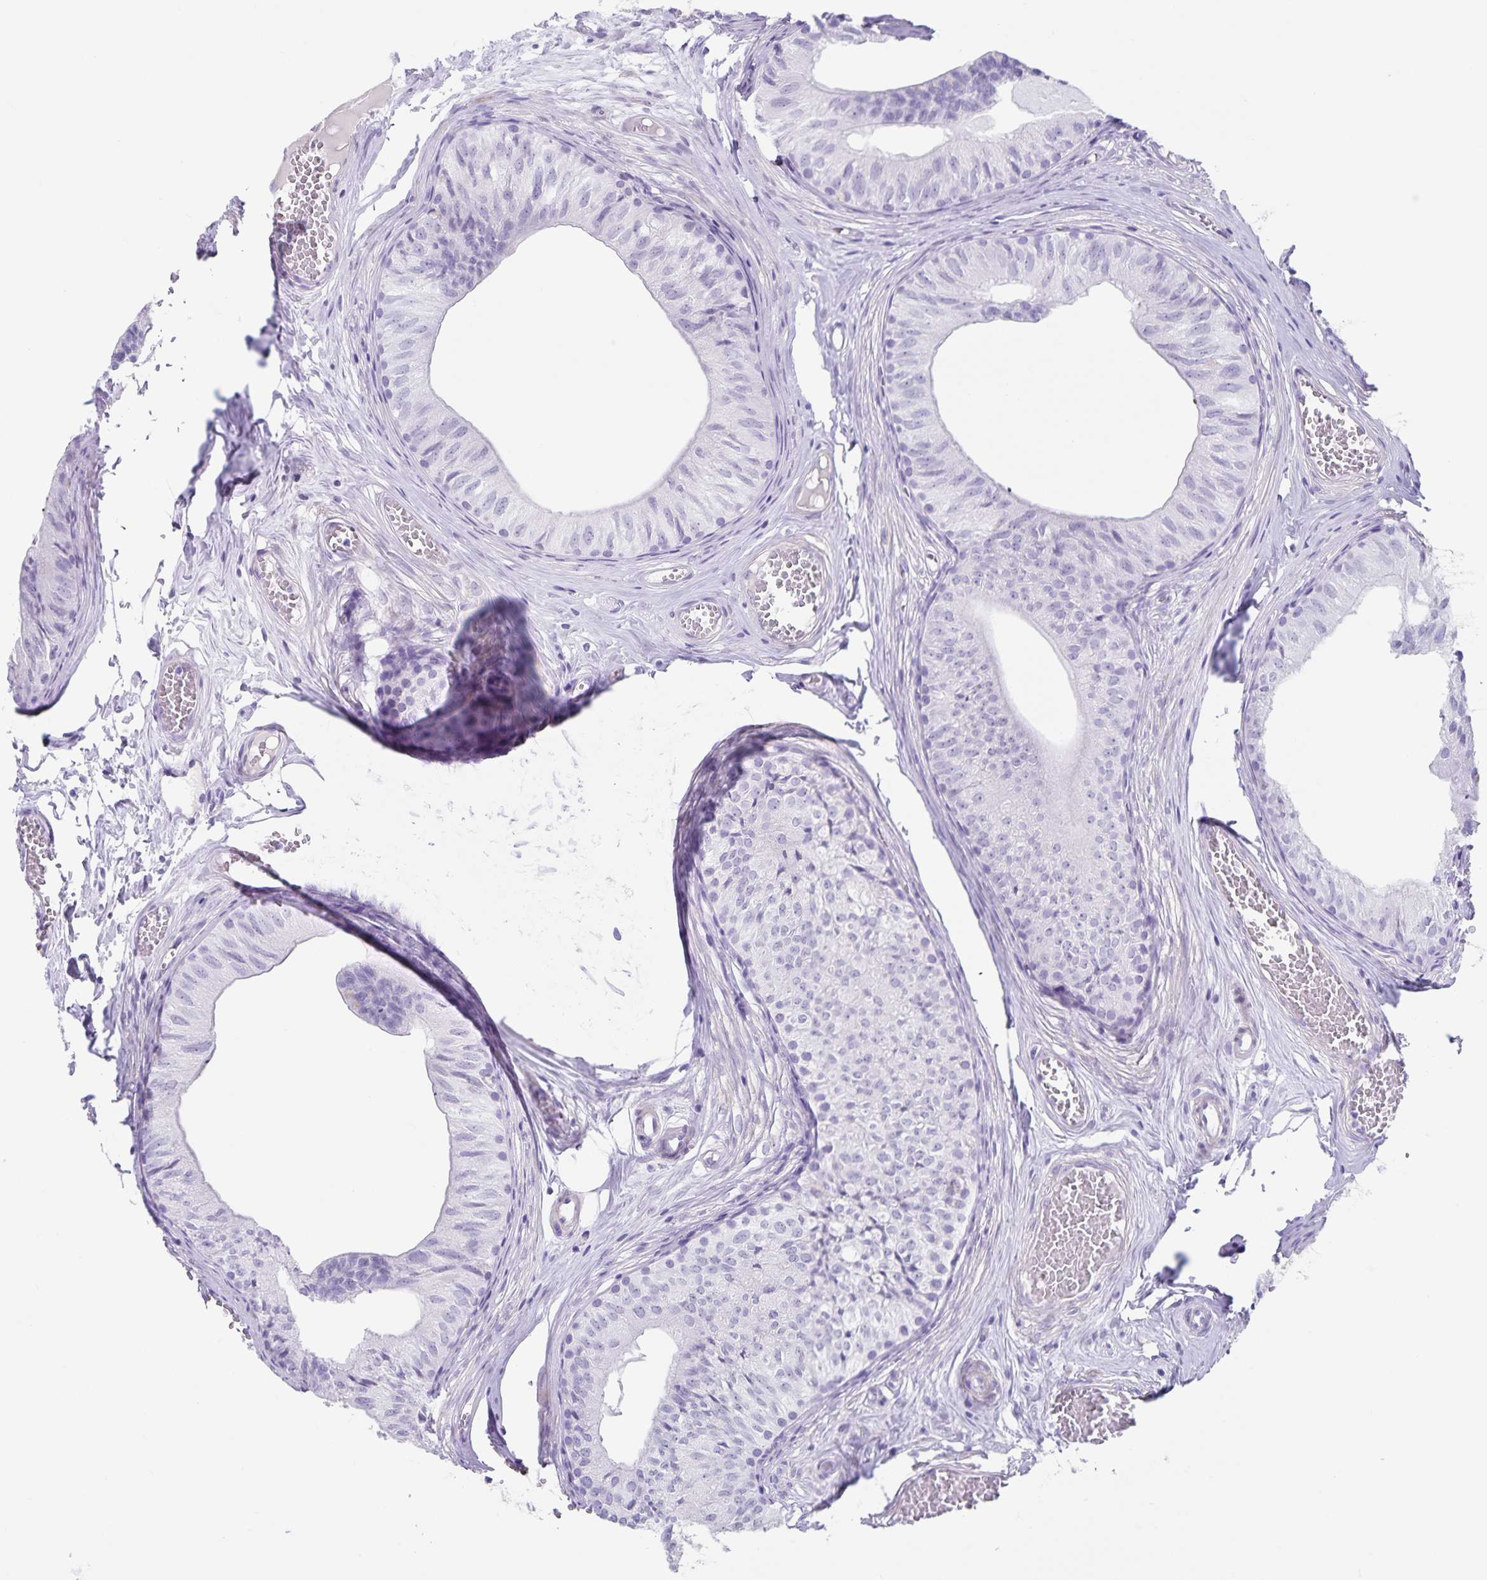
{"staining": {"intensity": "negative", "quantity": "none", "location": "none"}, "tissue": "epididymis", "cell_type": "Glandular cells", "image_type": "normal", "snomed": [{"axis": "morphology", "description": "Normal tissue, NOS"}, {"axis": "topography", "description": "Epididymis"}], "caption": "Glandular cells show no significant protein positivity in normal epididymis. Nuclei are stained in blue.", "gene": "C11orf42", "patient": {"sex": "male", "age": 25}}